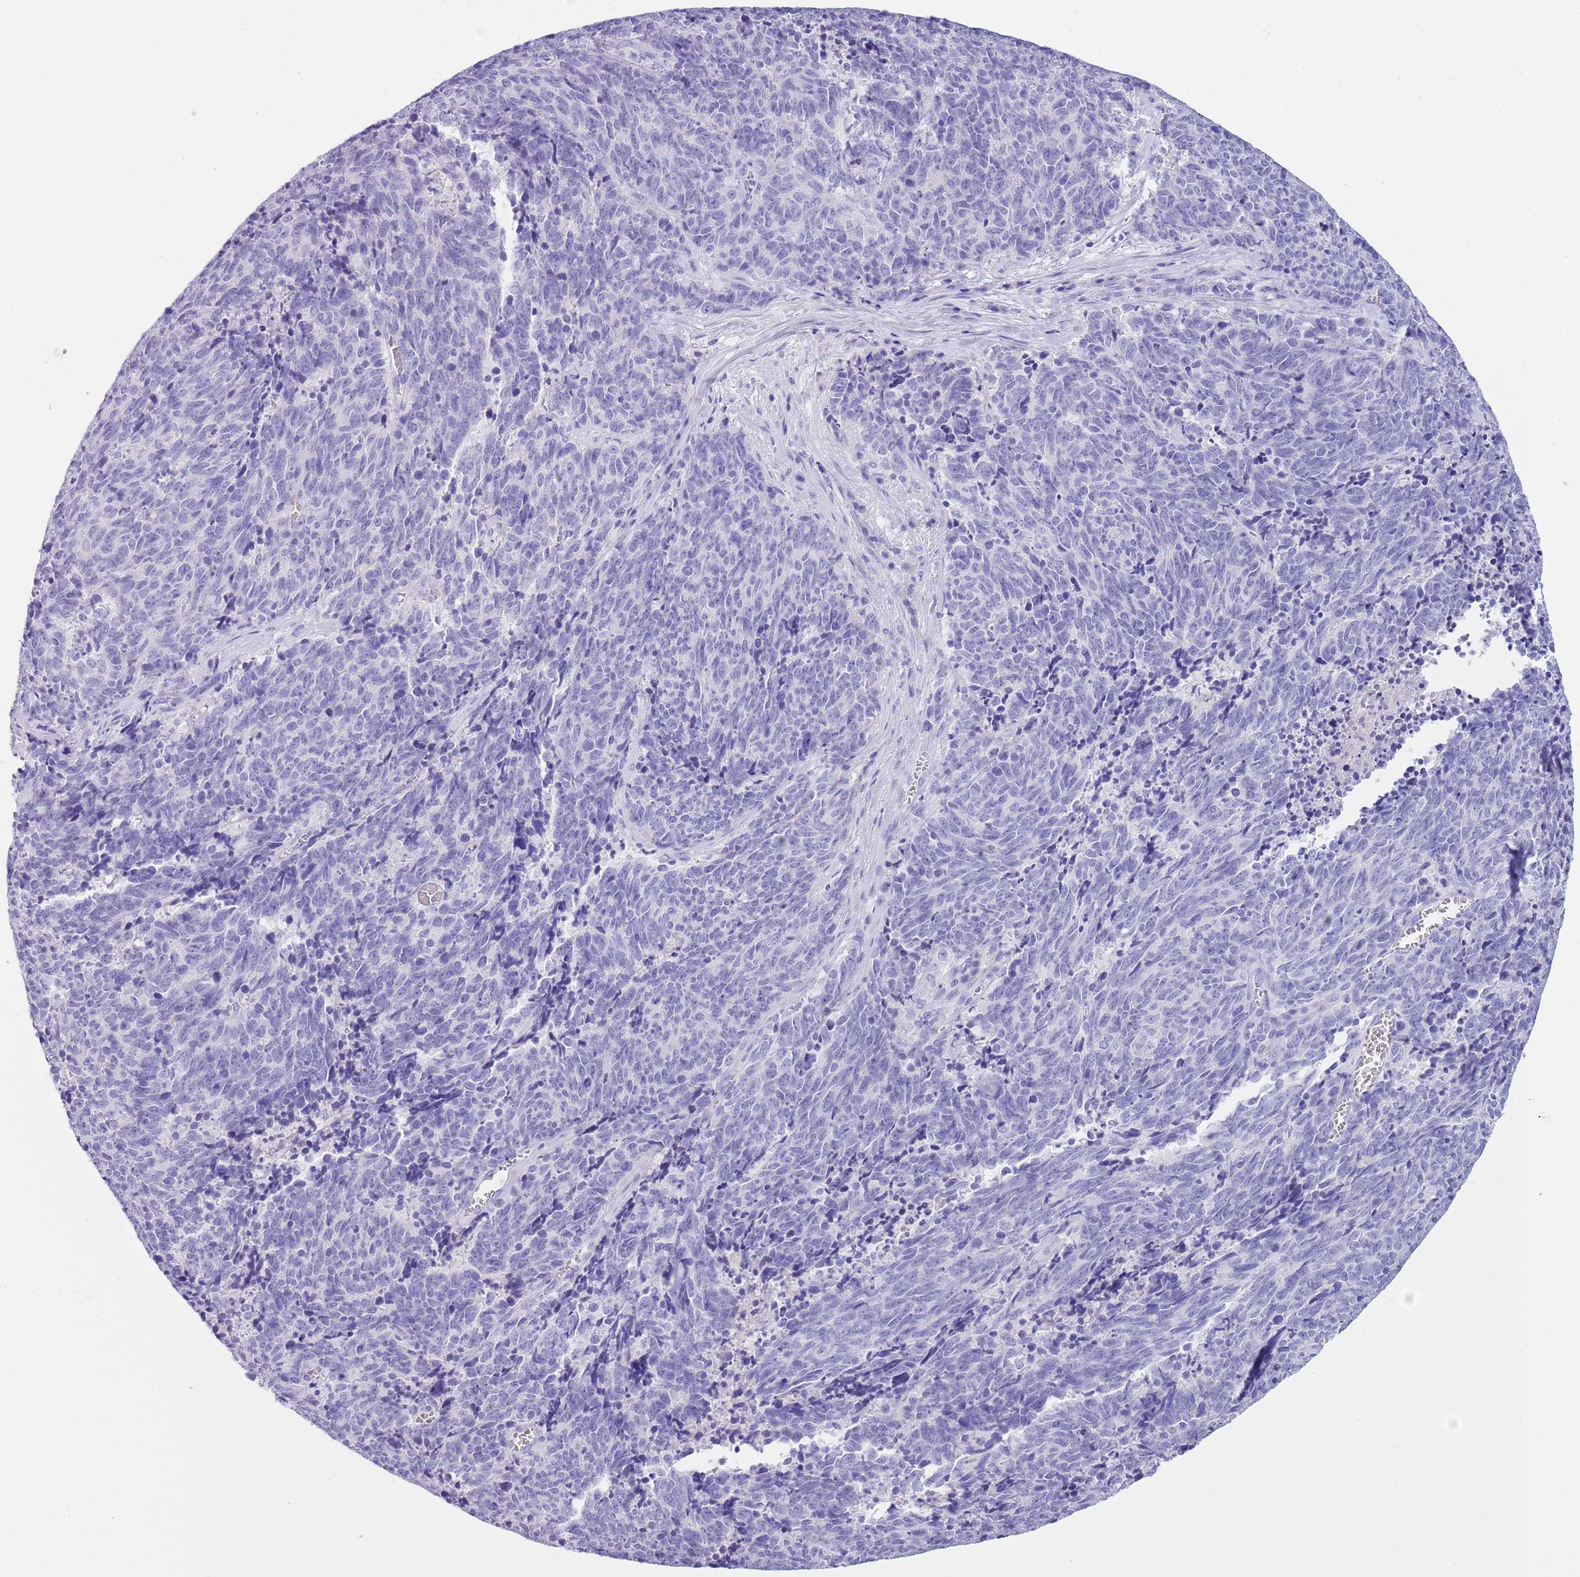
{"staining": {"intensity": "negative", "quantity": "none", "location": "none"}, "tissue": "cervical cancer", "cell_type": "Tumor cells", "image_type": "cancer", "snomed": [{"axis": "morphology", "description": "Squamous cell carcinoma, NOS"}, {"axis": "topography", "description": "Cervix"}], "caption": "The micrograph displays no significant staining in tumor cells of squamous cell carcinoma (cervical).", "gene": "TBC1D10B", "patient": {"sex": "female", "age": 29}}